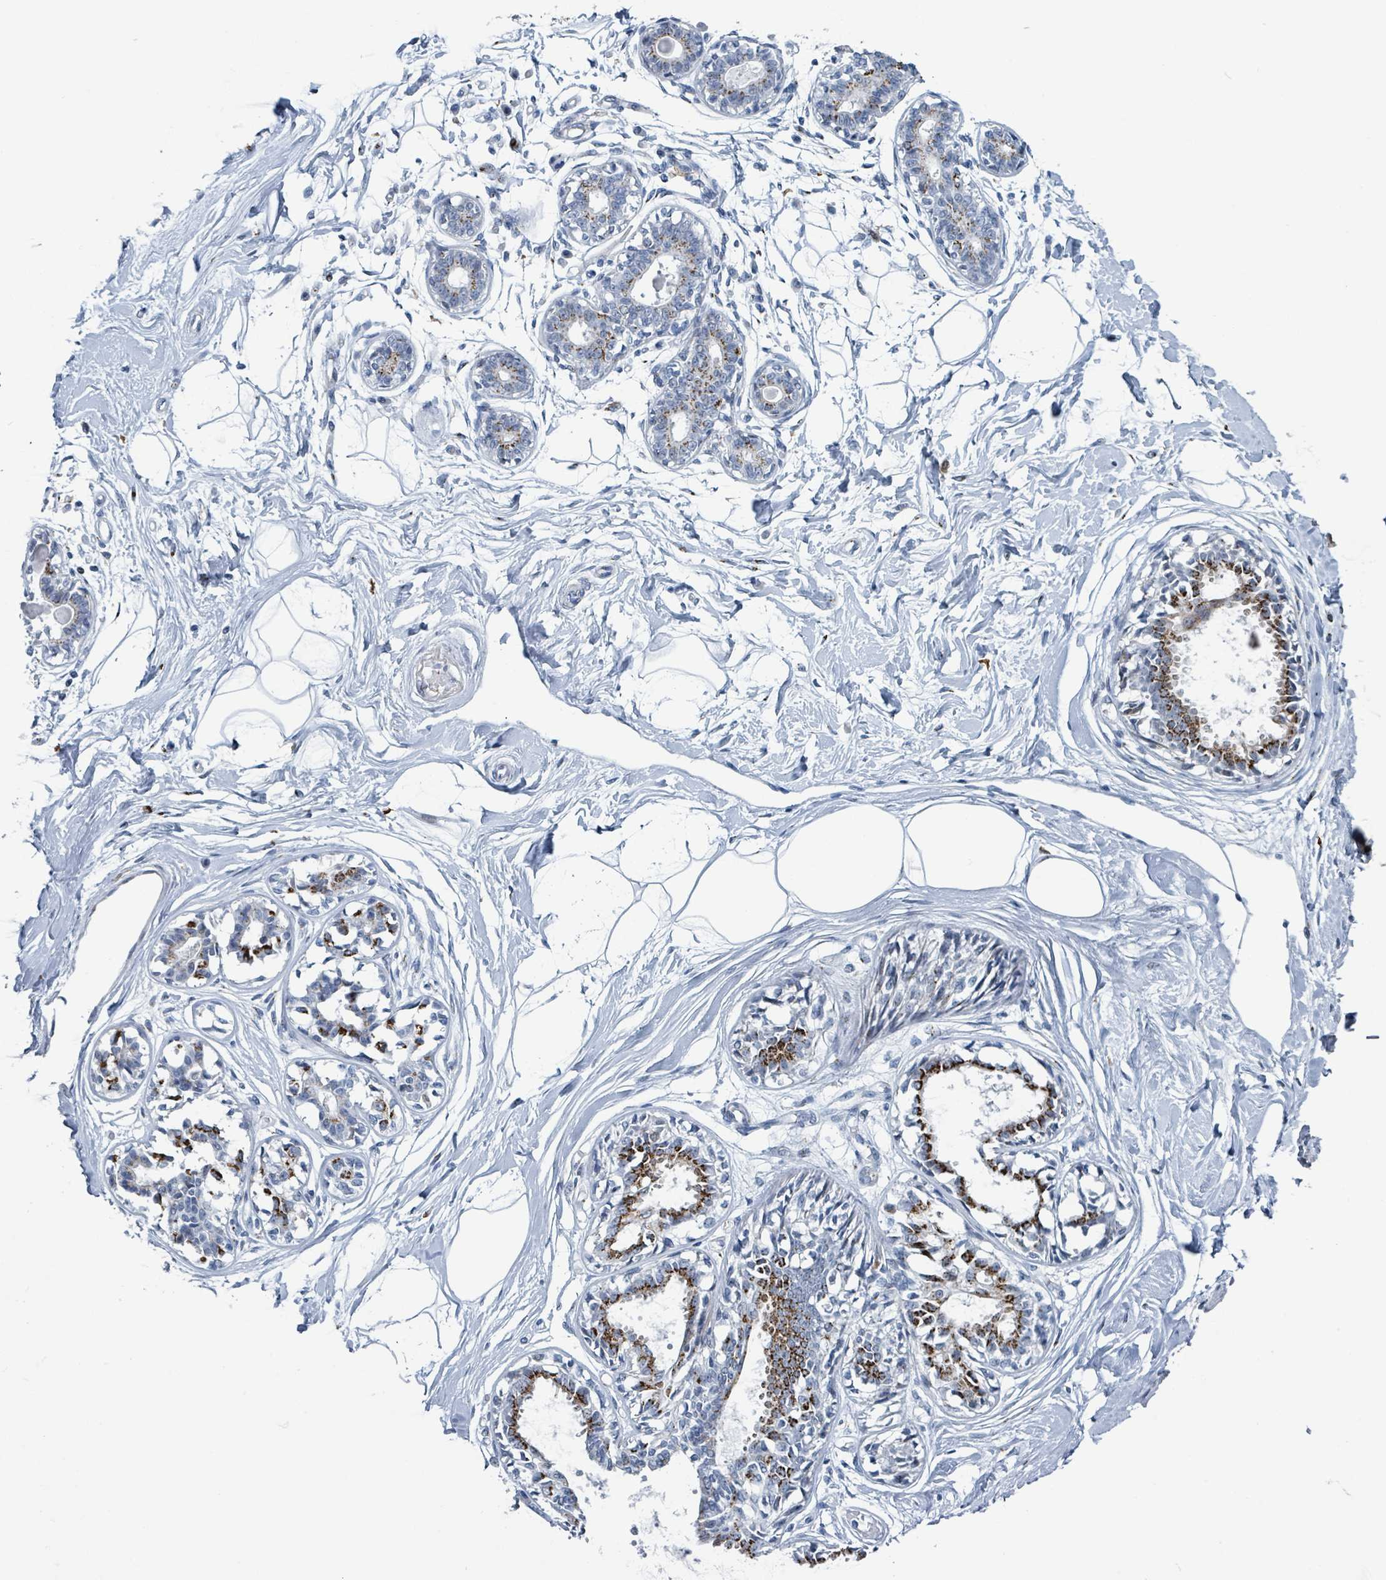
{"staining": {"intensity": "negative", "quantity": "none", "location": "none"}, "tissue": "breast", "cell_type": "Adipocytes", "image_type": "normal", "snomed": [{"axis": "morphology", "description": "Normal tissue, NOS"}, {"axis": "topography", "description": "Breast"}], "caption": "An IHC image of unremarkable breast is shown. There is no staining in adipocytes of breast. (Brightfield microscopy of DAB (3,3'-diaminobenzidine) IHC at high magnification).", "gene": "DCAF5", "patient": {"sex": "female", "age": 45}}